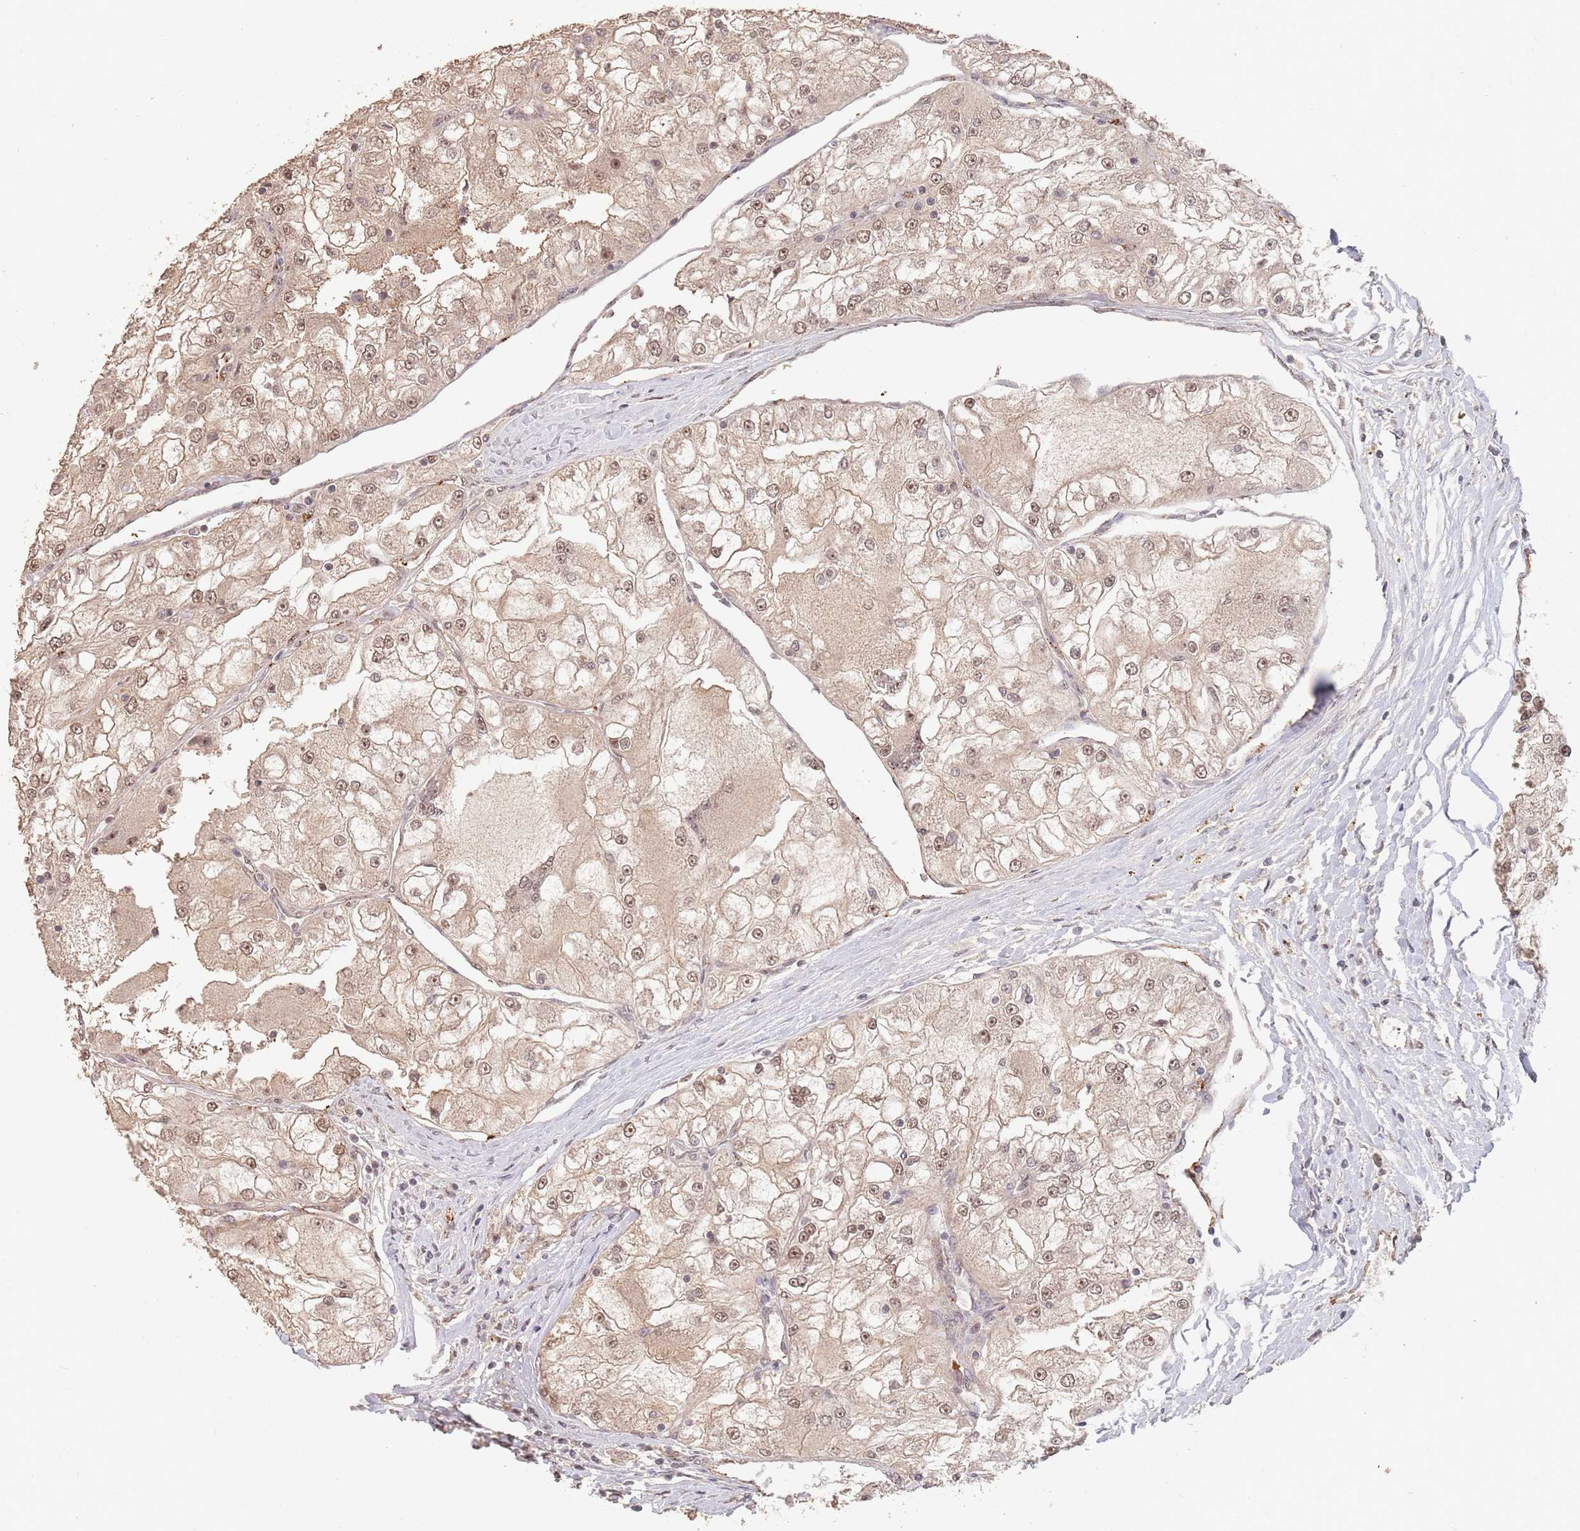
{"staining": {"intensity": "moderate", "quantity": ">75%", "location": "nuclear"}, "tissue": "renal cancer", "cell_type": "Tumor cells", "image_type": "cancer", "snomed": [{"axis": "morphology", "description": "Adenocarcinoma, NOS"}, {"axis": "topography", "description": "Kidney"}], "caption": "About >75% of tumor cells in human renal cancer (adenocarcinoma) display moderate nuclear protein expression as visualized by brown immunohistochemical staining.", "gene": "RFXANK", "patient": {"sex": "female", "age": 72}}